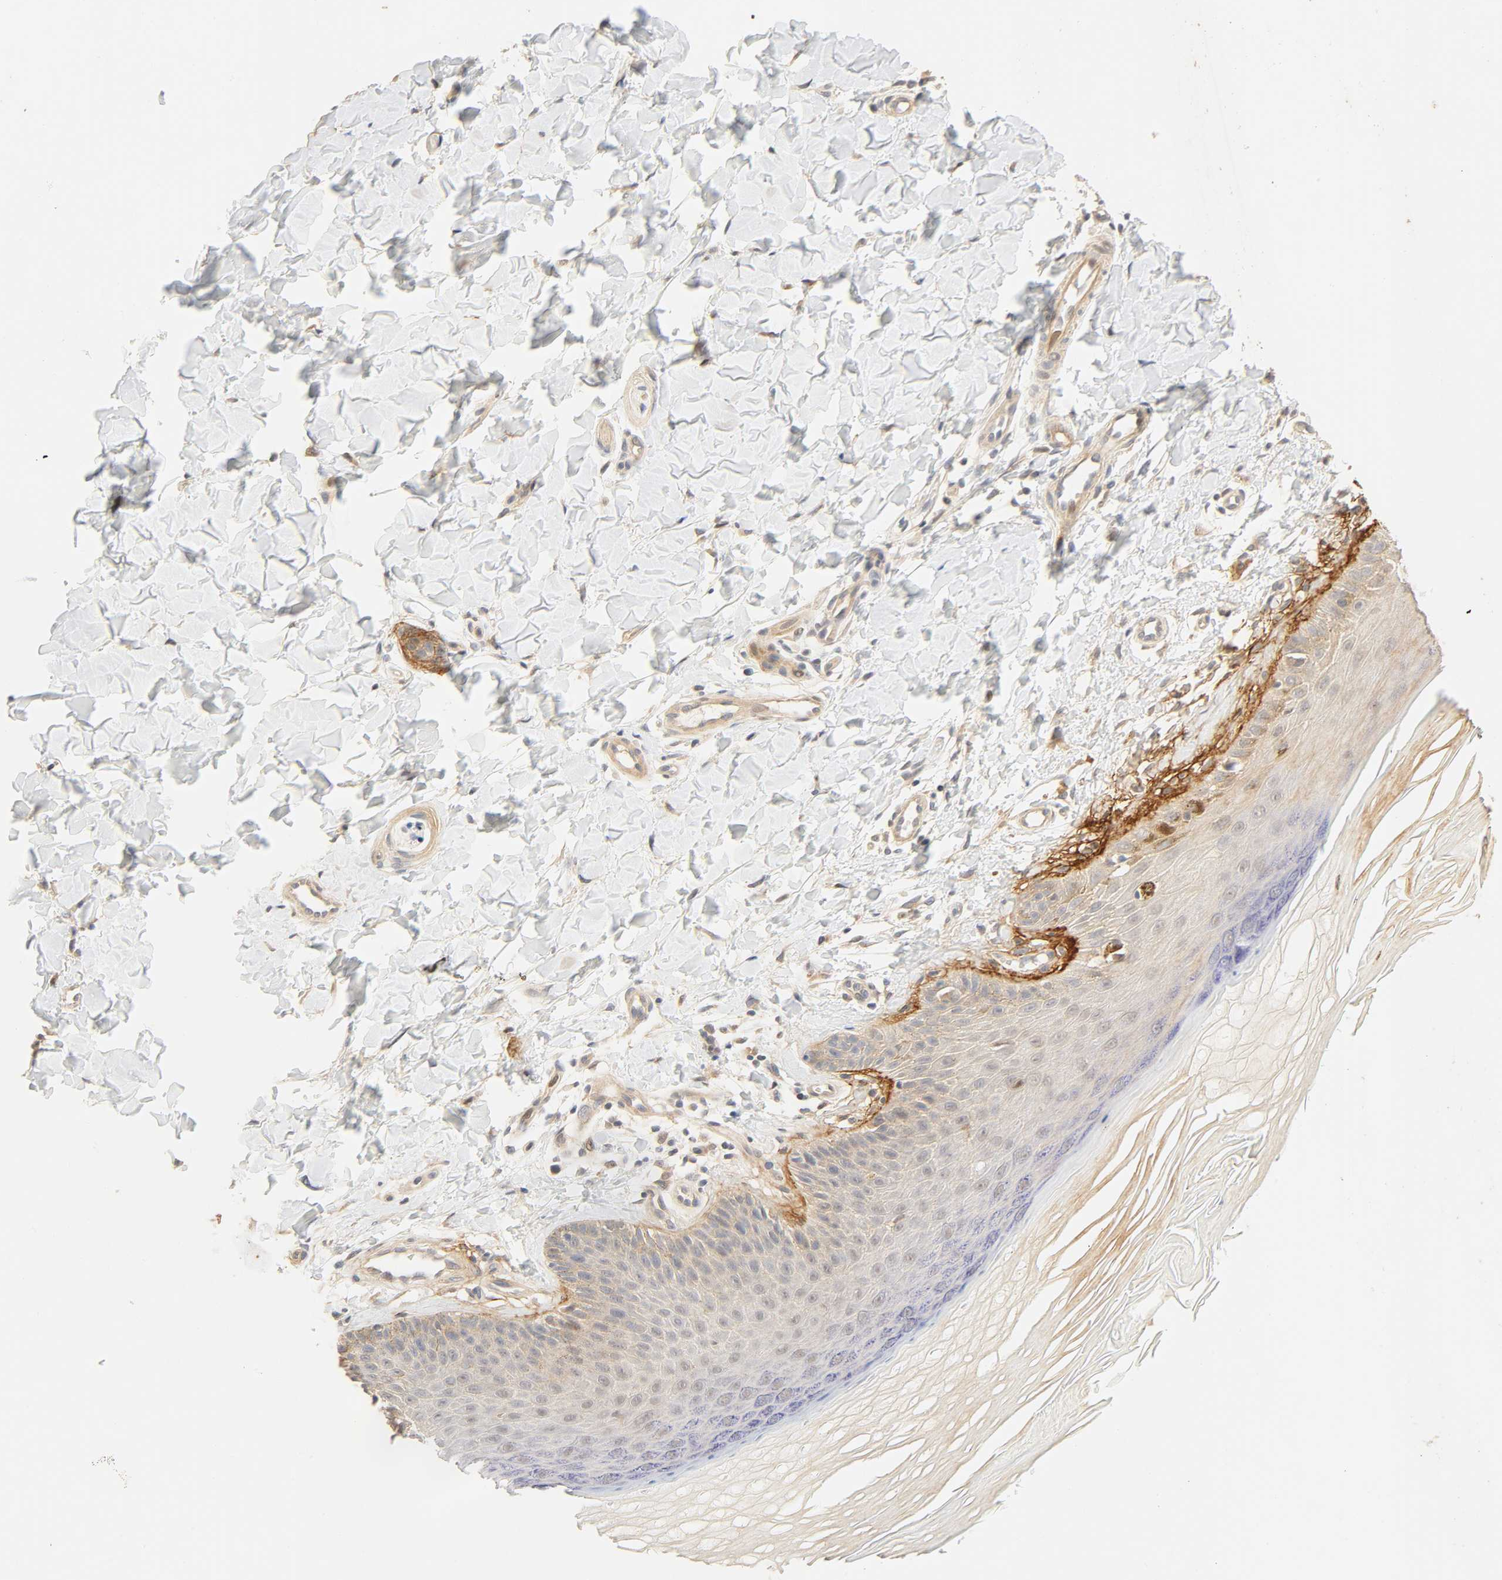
{"staining": {"intensity": "weak", "quantity": ">75%", "location": "cytoplasmic/membranous"}, "tissue": "skin", "cell_type": "Fibroblasts", "image_type": "normal", "snomed": [{"axis": "morphology", "description": "Normal tissue, NOS"}, {"axis": "topography", "description": "Skin"}], "caption": "The image demonstrates staining of unremarkable skin, revealing weak cytoplasmic/membranous protein expression (brown color) within fibroblasts.", "gene": "CACNA1G", "patient": {"sex": "male", "age": 26}}